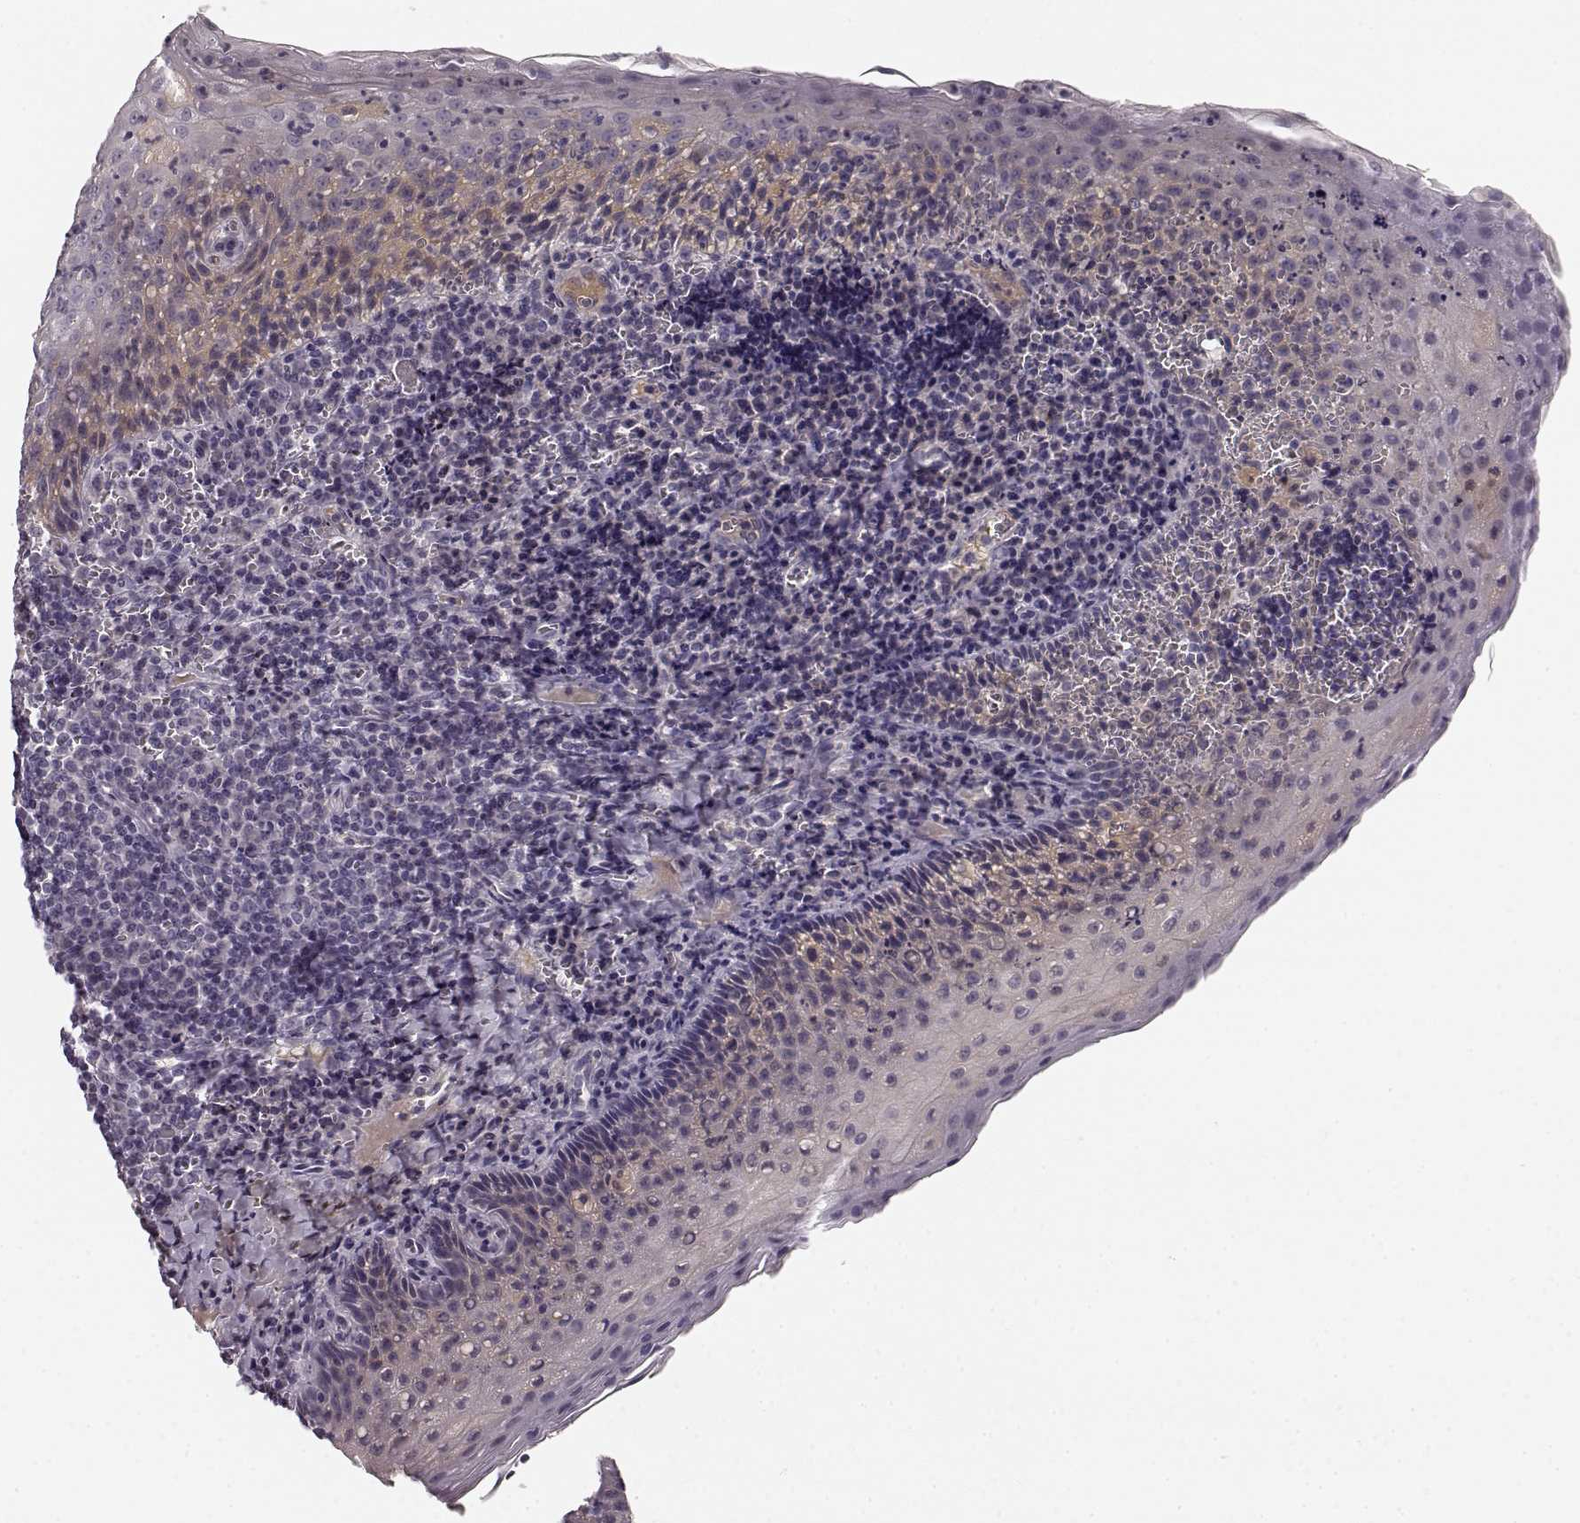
{"staining": {"intensity": "negative", "quantity": "none", "location": "none"}, "tissue": "tonsil", "cell_type": "Germinal center cells", "image_type": "normal", "snomed": [{"axis": "morphology", "description": "Normal tissue, NOS"}, {"axis": "morphology", "description": "Inflammation, NOS"}, {"axis": "topography", "description": "Tonsil"}], "caption": "Photomicrograph shows no protein positivity in germinal center cells of normal tonsil.", "gene": "KIAA0319", "patient": {"sex": "female", "age": 31}}